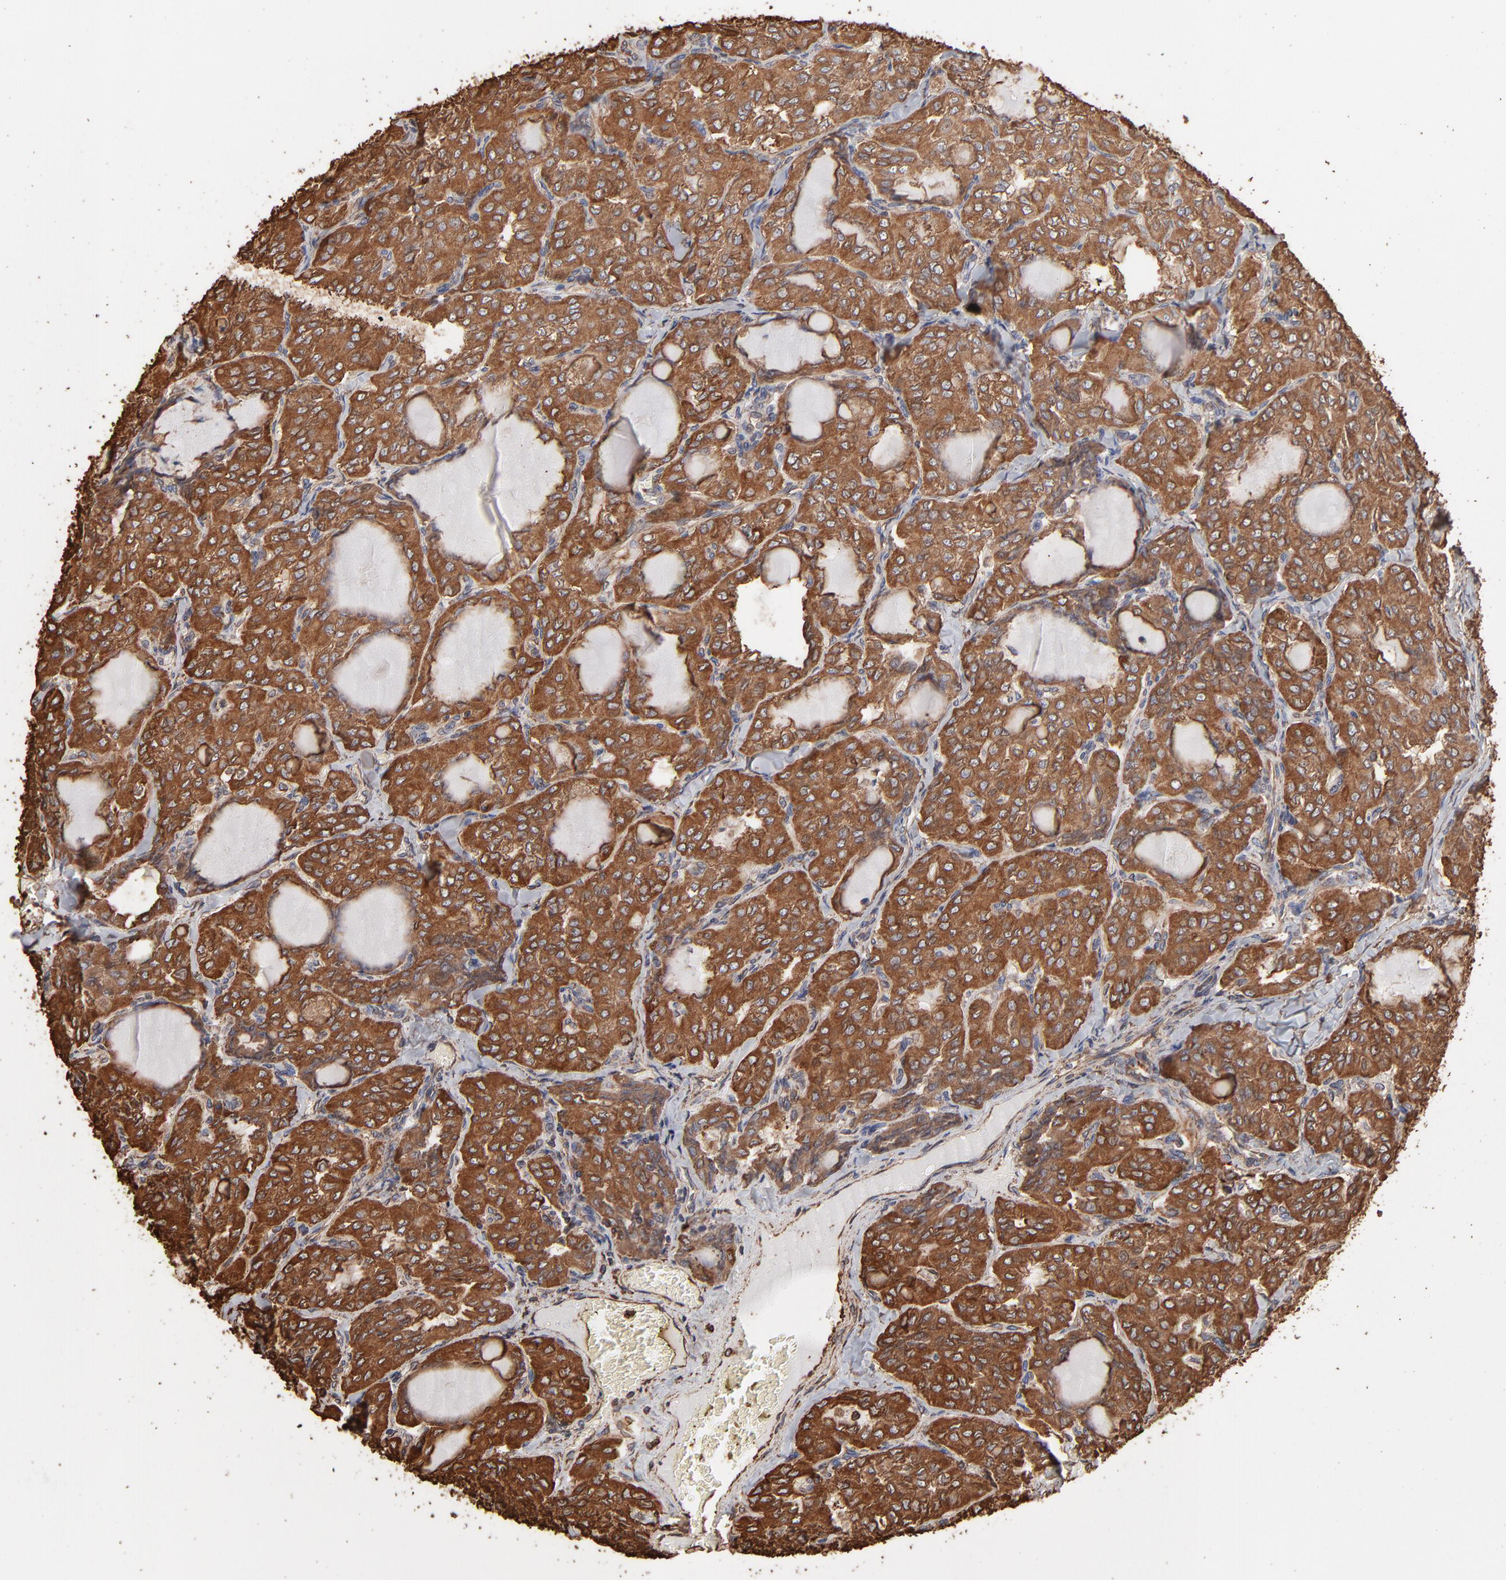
{"staining": {"intensity": "moderate", "quantity": ">75%", "location": "cytoplasmic/membranous"}, "tissue": "thyroid cancer", "cell_type": "Tumor cells", "image_type": "cancer", "snomed": [{"axis": "morphology", "description": "Papillary adenocarcinoma, NOS"}, {"axis": "topography", "description": "Thyroid gland"}], "caption": "An image of papillary adenocarcinoma (thyroid) stained for a protein demonstrates moderate cytoplasmic/membranous brown staining in tumor cells.", "gene": "PDIA3", "patient": {"sex": "male", "age": 20}}